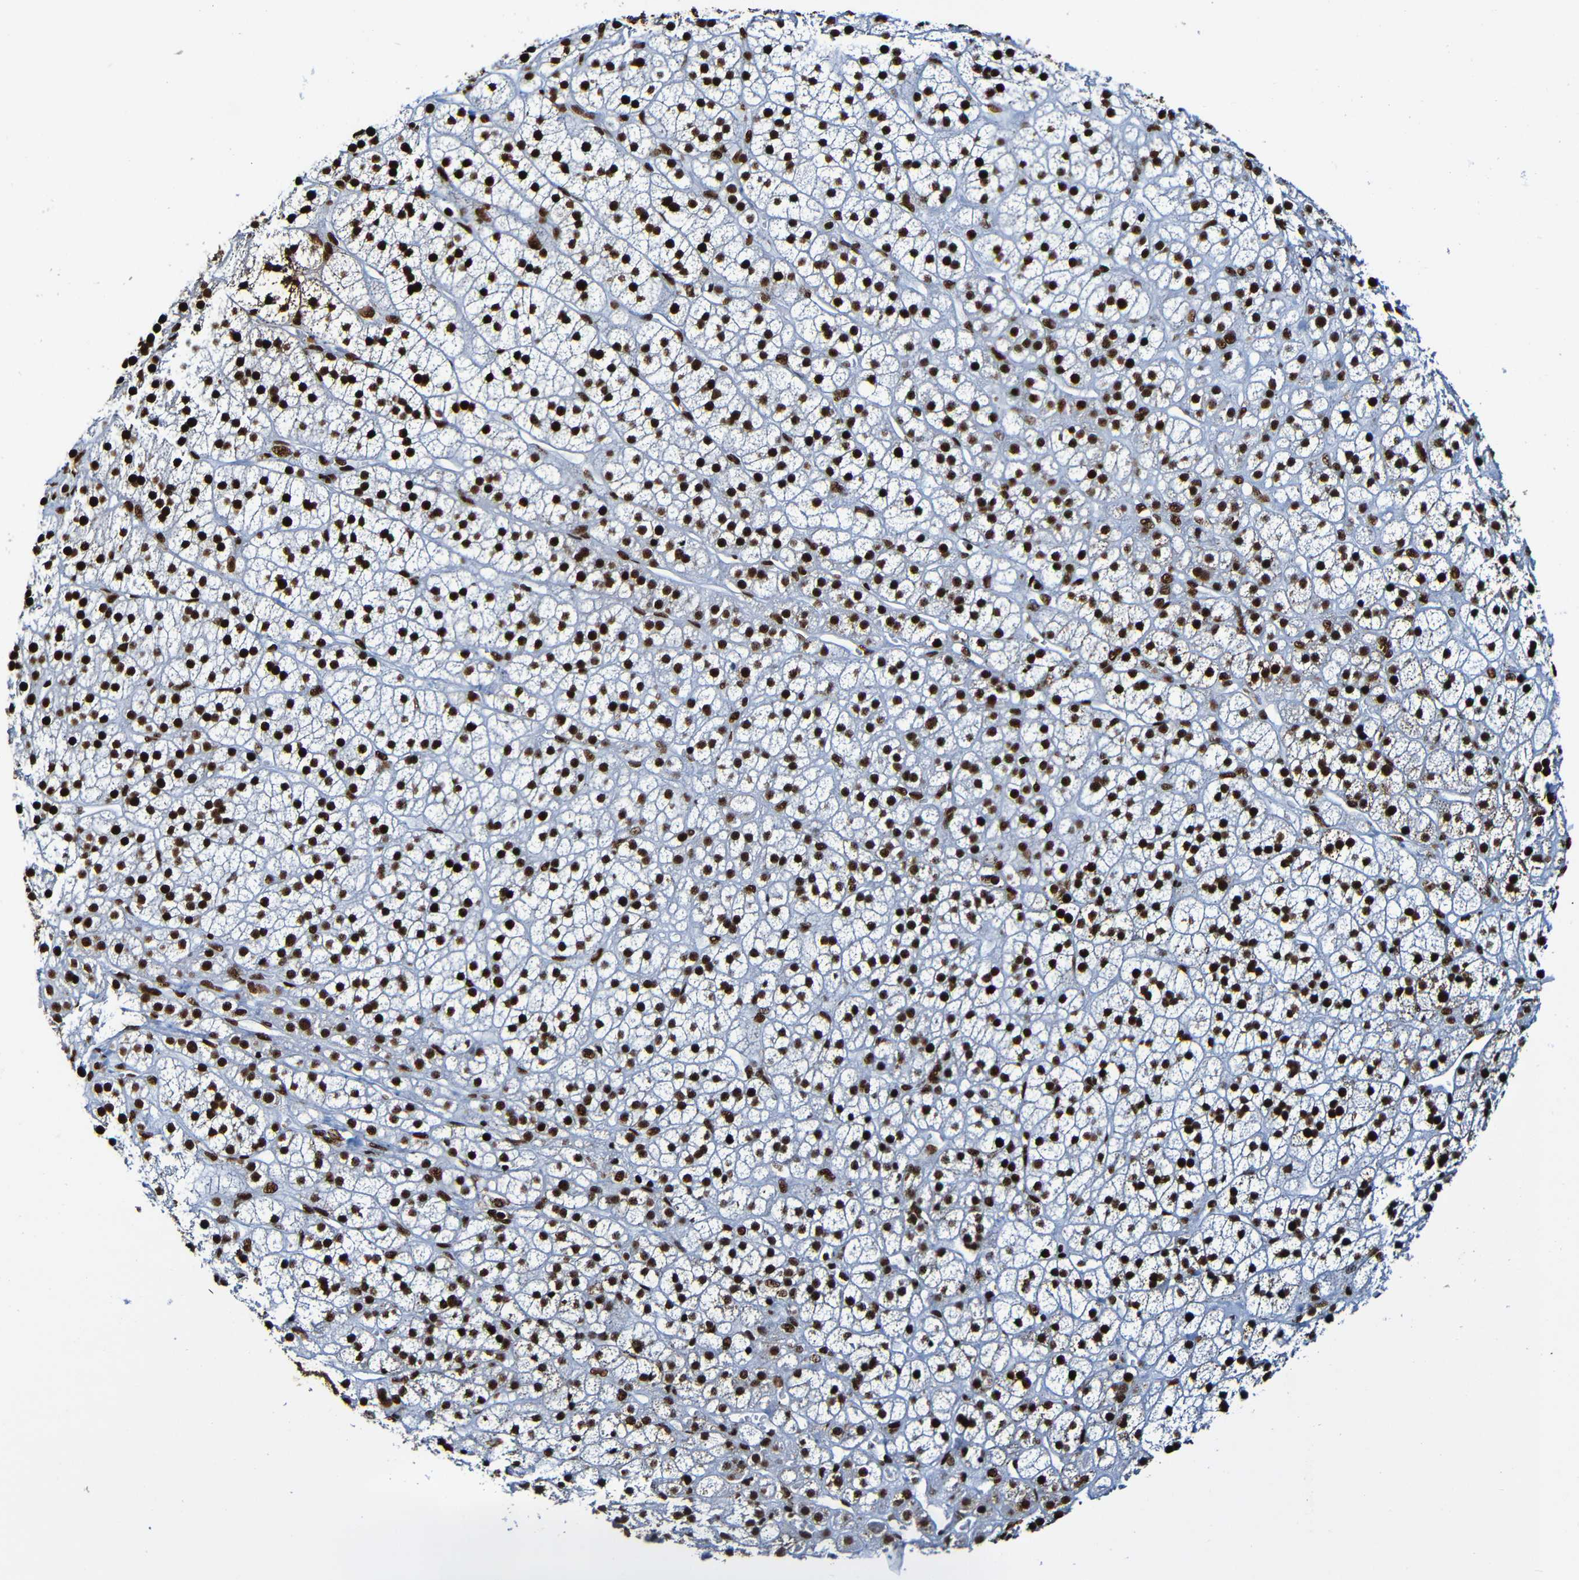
{"staining": {"intensity": "strong", "quantity": ">75%", "location": "nuclear"}, "tissue": "adrenal gland", "cell_type": "Glandular cells", "image_type": "normal", "snomed": [{"axis": "morphology", "description": "Normal tissue, NOS"}, {"axis": "topography", "description": "Adrenal gland"}], "caption": "Immunohistochemical staining of unremarkable human adrenal gland reveals high levels of strong nuclear expression in approximately >75% of glandular cells.", "gene": "SRSF3", "patient": {"sex": "male", "age": 56}}